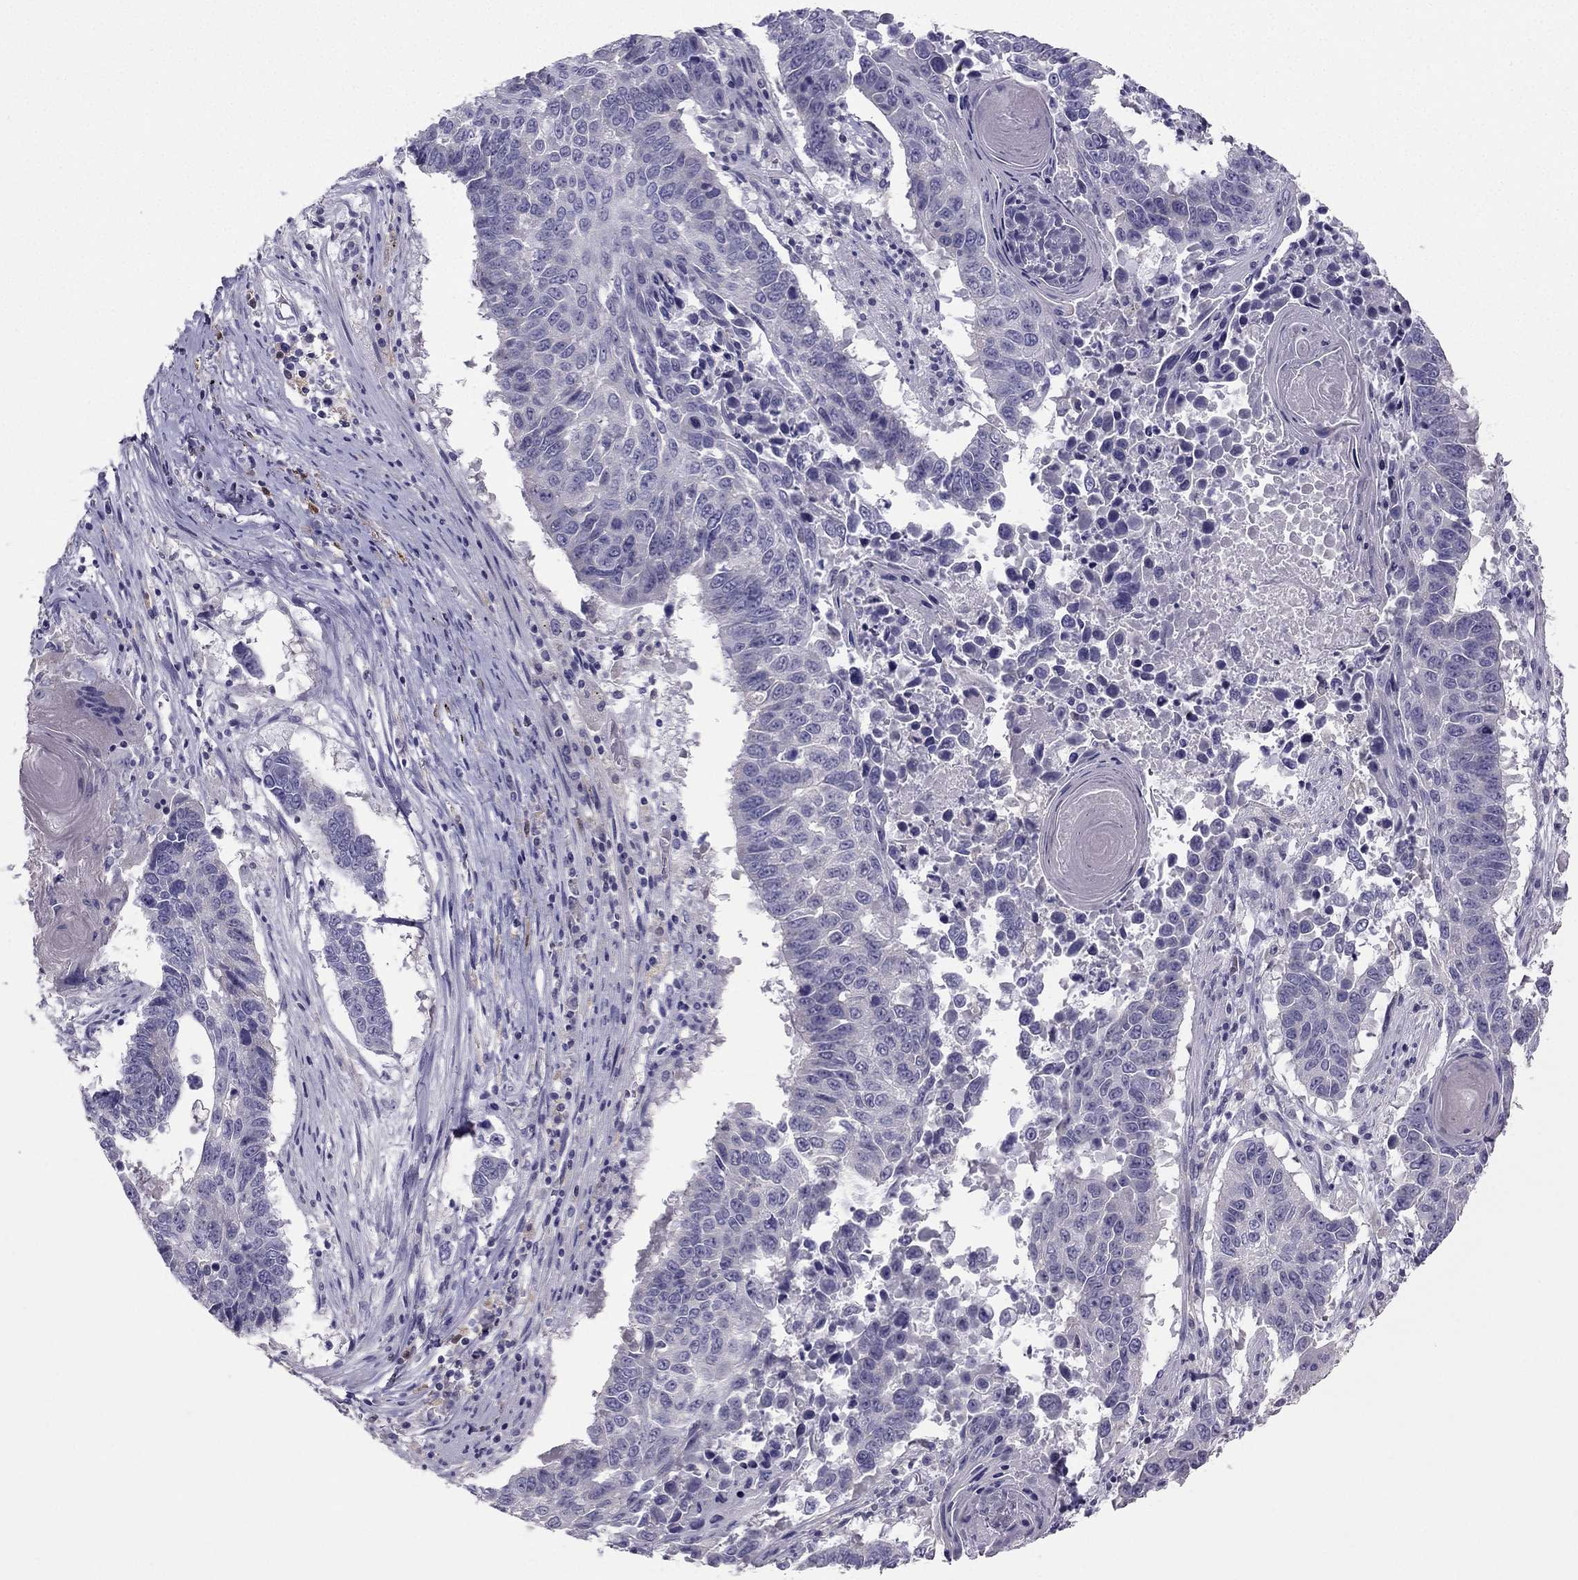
{"staining": {"intensity": "negative", "quantity": "none", "location": "none"}, "tissue": "lung cancer", "cell_type": "Tumor cells", "image_type": "cancer", "snomed": [{"axis": "morphology", "description": "Squamous cell carcinoma, NOS"}, {"axis": "topography", "description": "Lung"}], "caption": "DAB immunohistochemical staining of human lung cancer displays no significant expression in tumor cells.", "gene": "LMTK3", "patient": {"sex": "male", "age": 73}}